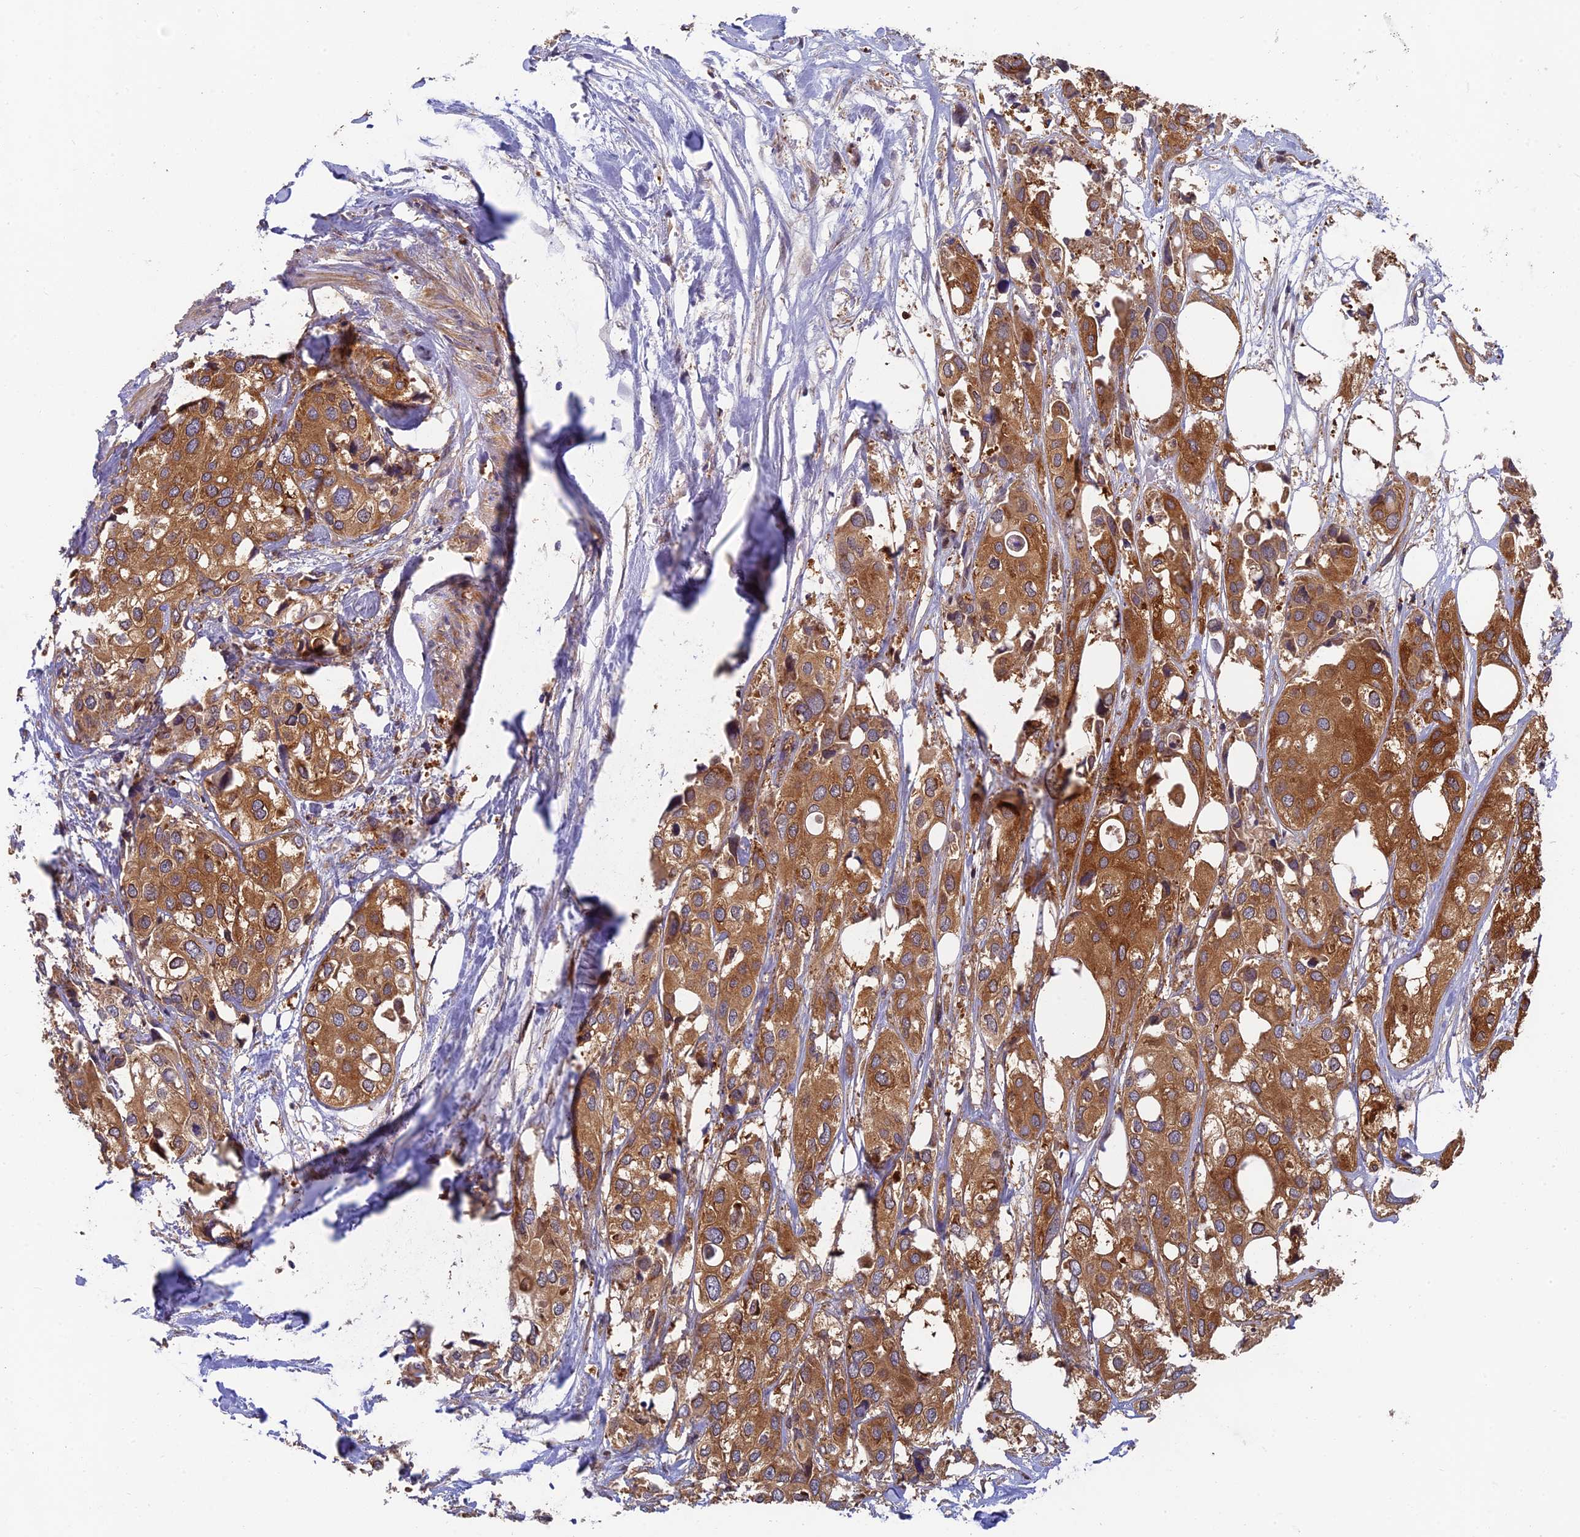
{"staining": {"intensity": "moderate", "quantity": ">75%", "location": "cytoplasmic/membranous"}, "tissue": "urothelial cancer", "cell_type": "Tumor cells", "image_type": "cancer", "snomed": [{"axis": "morphology", "description": "Urothelial carcinoma, High grade"}, {"axis": "topography", "description": "Urinary bladder"}], "caption": "Immunohistochemical staining of urothelial carcinoma (high-grade) displays moderate cytoplasmic/membranous protein expression in about >75% of tumor cells.", "gene": "IPO5", "patient": {"sex": "male", "age": 64}}